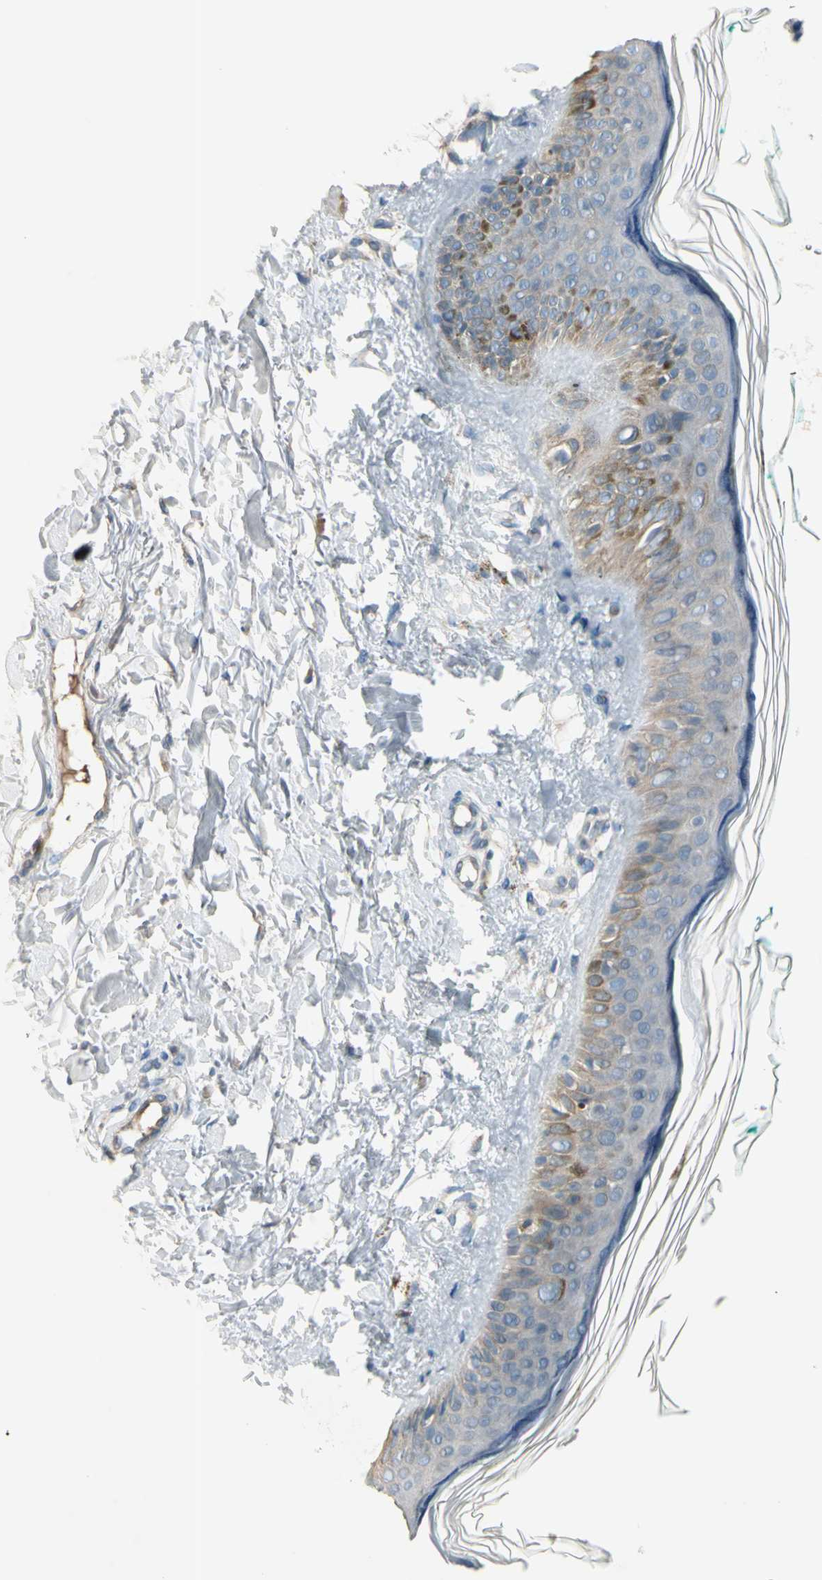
{"staining": {"intensity": "negative", "quantity": "none", "location": "none"}, "tissue": "skin", "cell_type": "Fibroblasts", "image_type": "normal", "snomed": [{"axis": "morphology", "description": "Normal tissue, NOS"}, {"axis": "topography", "description": "Skin"}], "caption": "The photomicrograph shows no staining of fibroblasts in unremarkable skin. (IHC, brightfield microscopy, high magnification).", "gene": "CYP2E1", "patient": {"sex": "male", "age": 71}}